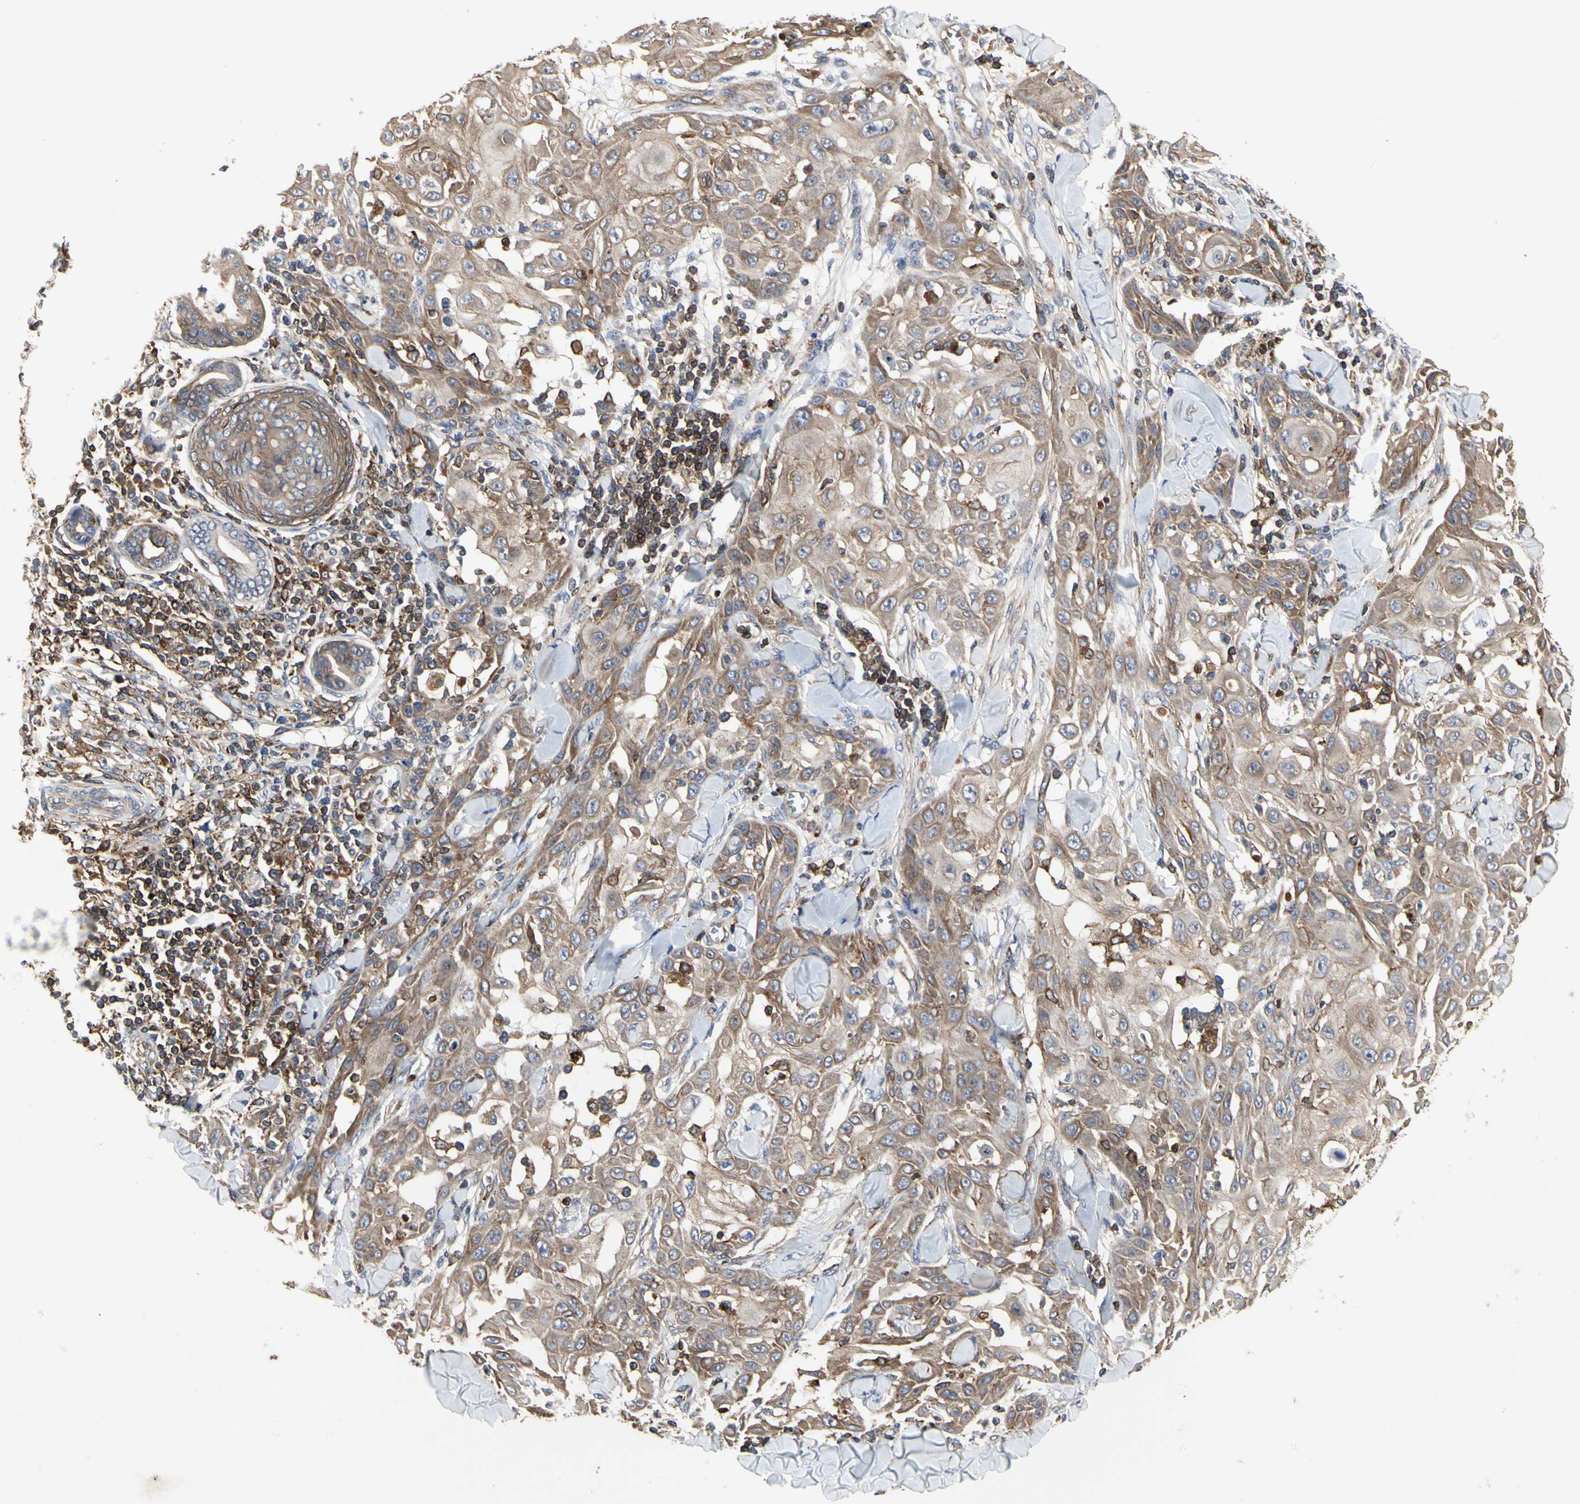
{"staining": {"intensity": "moderate", "quantity": ">75%", "location": "cytoplasmic/membranous"}, "tissue": "skin cancer", "cell_type": "Tumor cells", "image_type": "cancer", "snomed": [{"axis": "morphology", "description": "Squamous cell carcinoma, NOS"}, {"axis": "topography", "description": "Skin"}], "caption": "An image of skin cancer (squamous cell carcinoma) stained for a protein reveals moderate cytoplasmic/membranous brown staining in tumor cells.", "gene": "NAPG", "patient": {"sex": "male", "age": 24}}